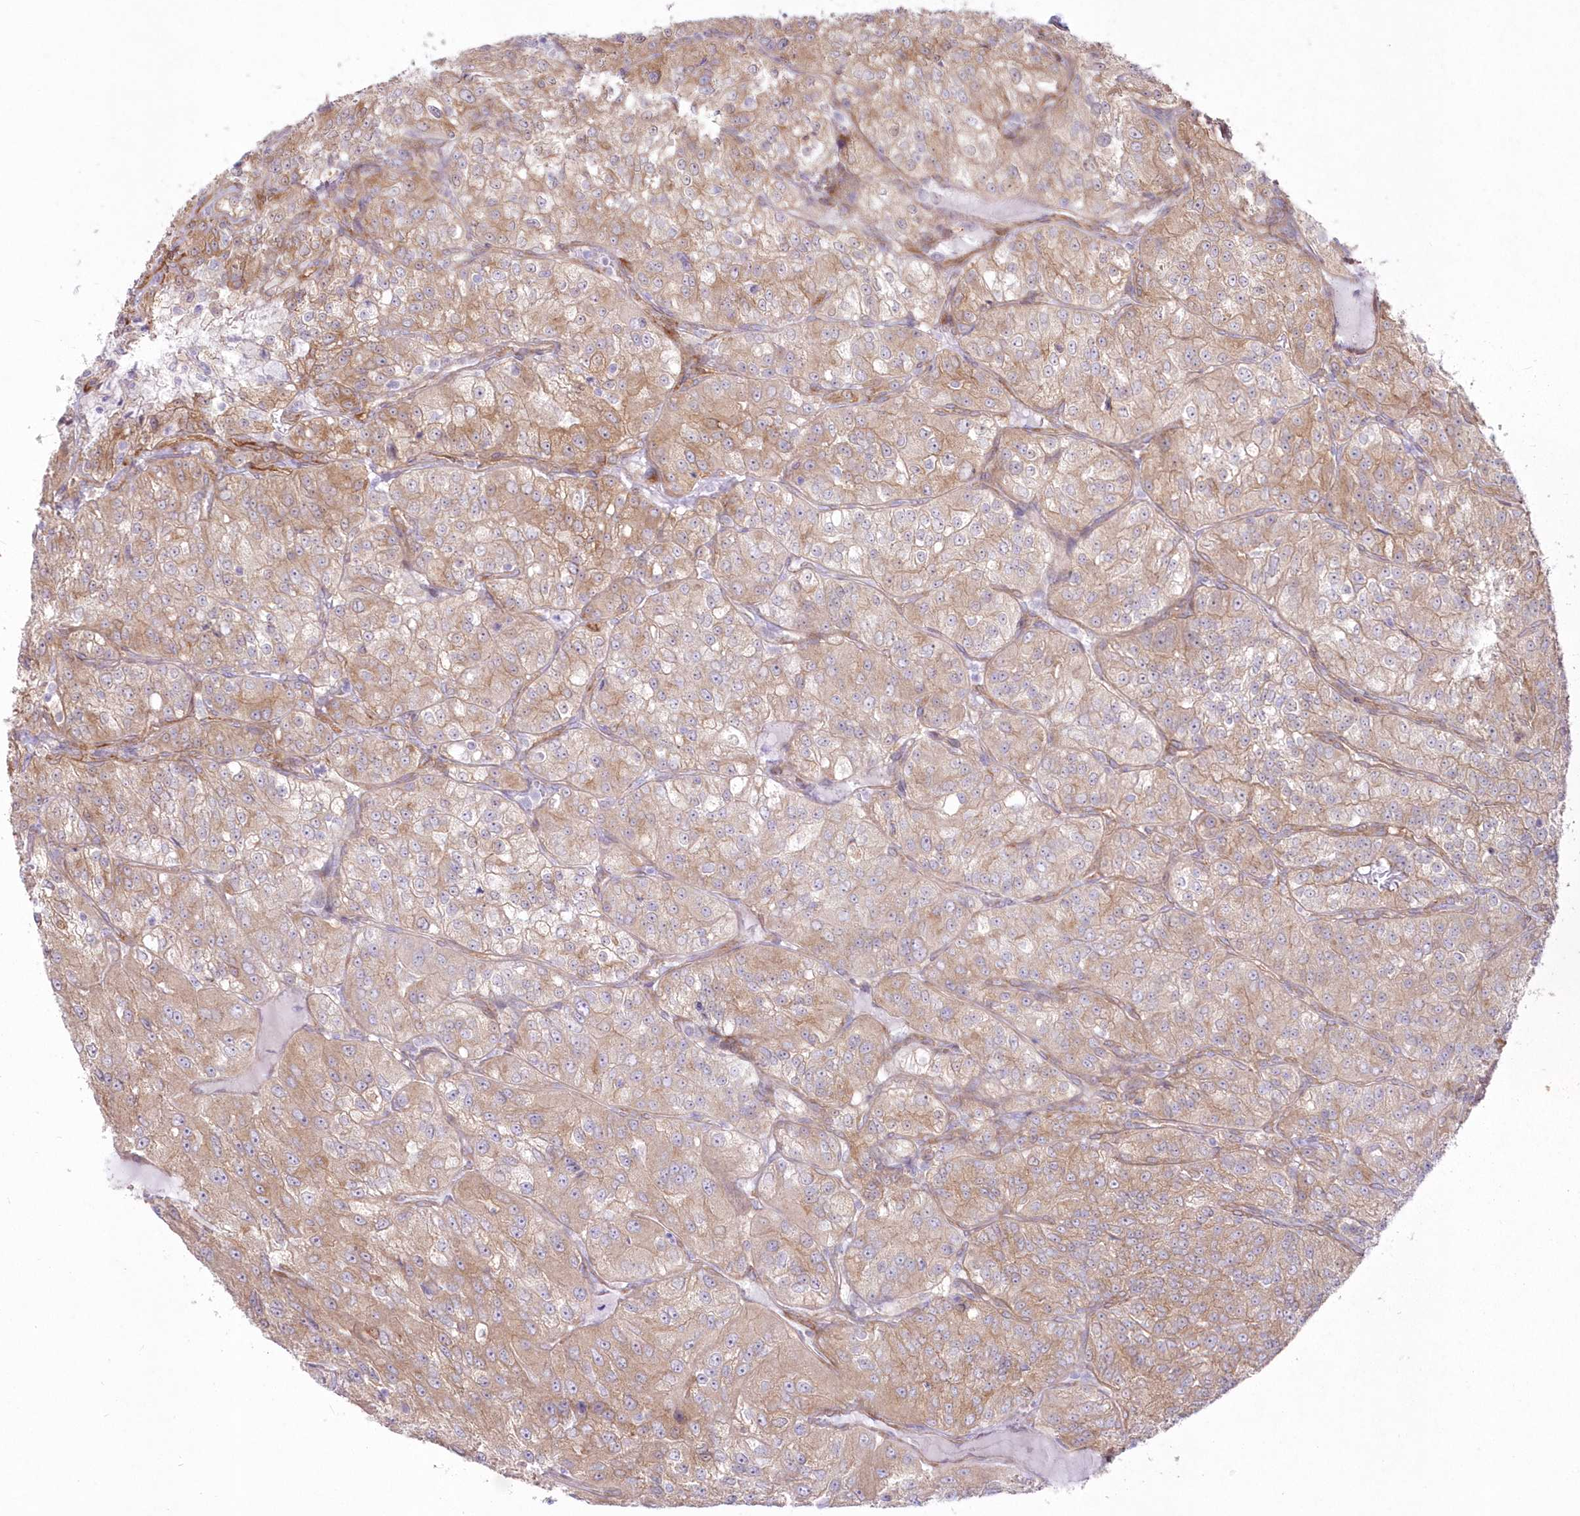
{"staining": {"intensity": "weak", "quantity": ">75%", "location": "cytoplasmic/membranous"}, "tissue": "renal cancer", "cell_type": "Tumor cells", "image_type": "cancer", "snomed": [{"axis": "morphology", "description": "Adenocarcinoma, NOS"}, {"axis": "topography", "description": "Kidney"}], "caption": "Brown immunohistochemical staining in human renal adenocarcinoma displays weak cytoplasmic/membranous staining in about >75% of tumor cells.", "gene": "SH3PXD2B", "patient": {"sex": "female", "age": 63}}